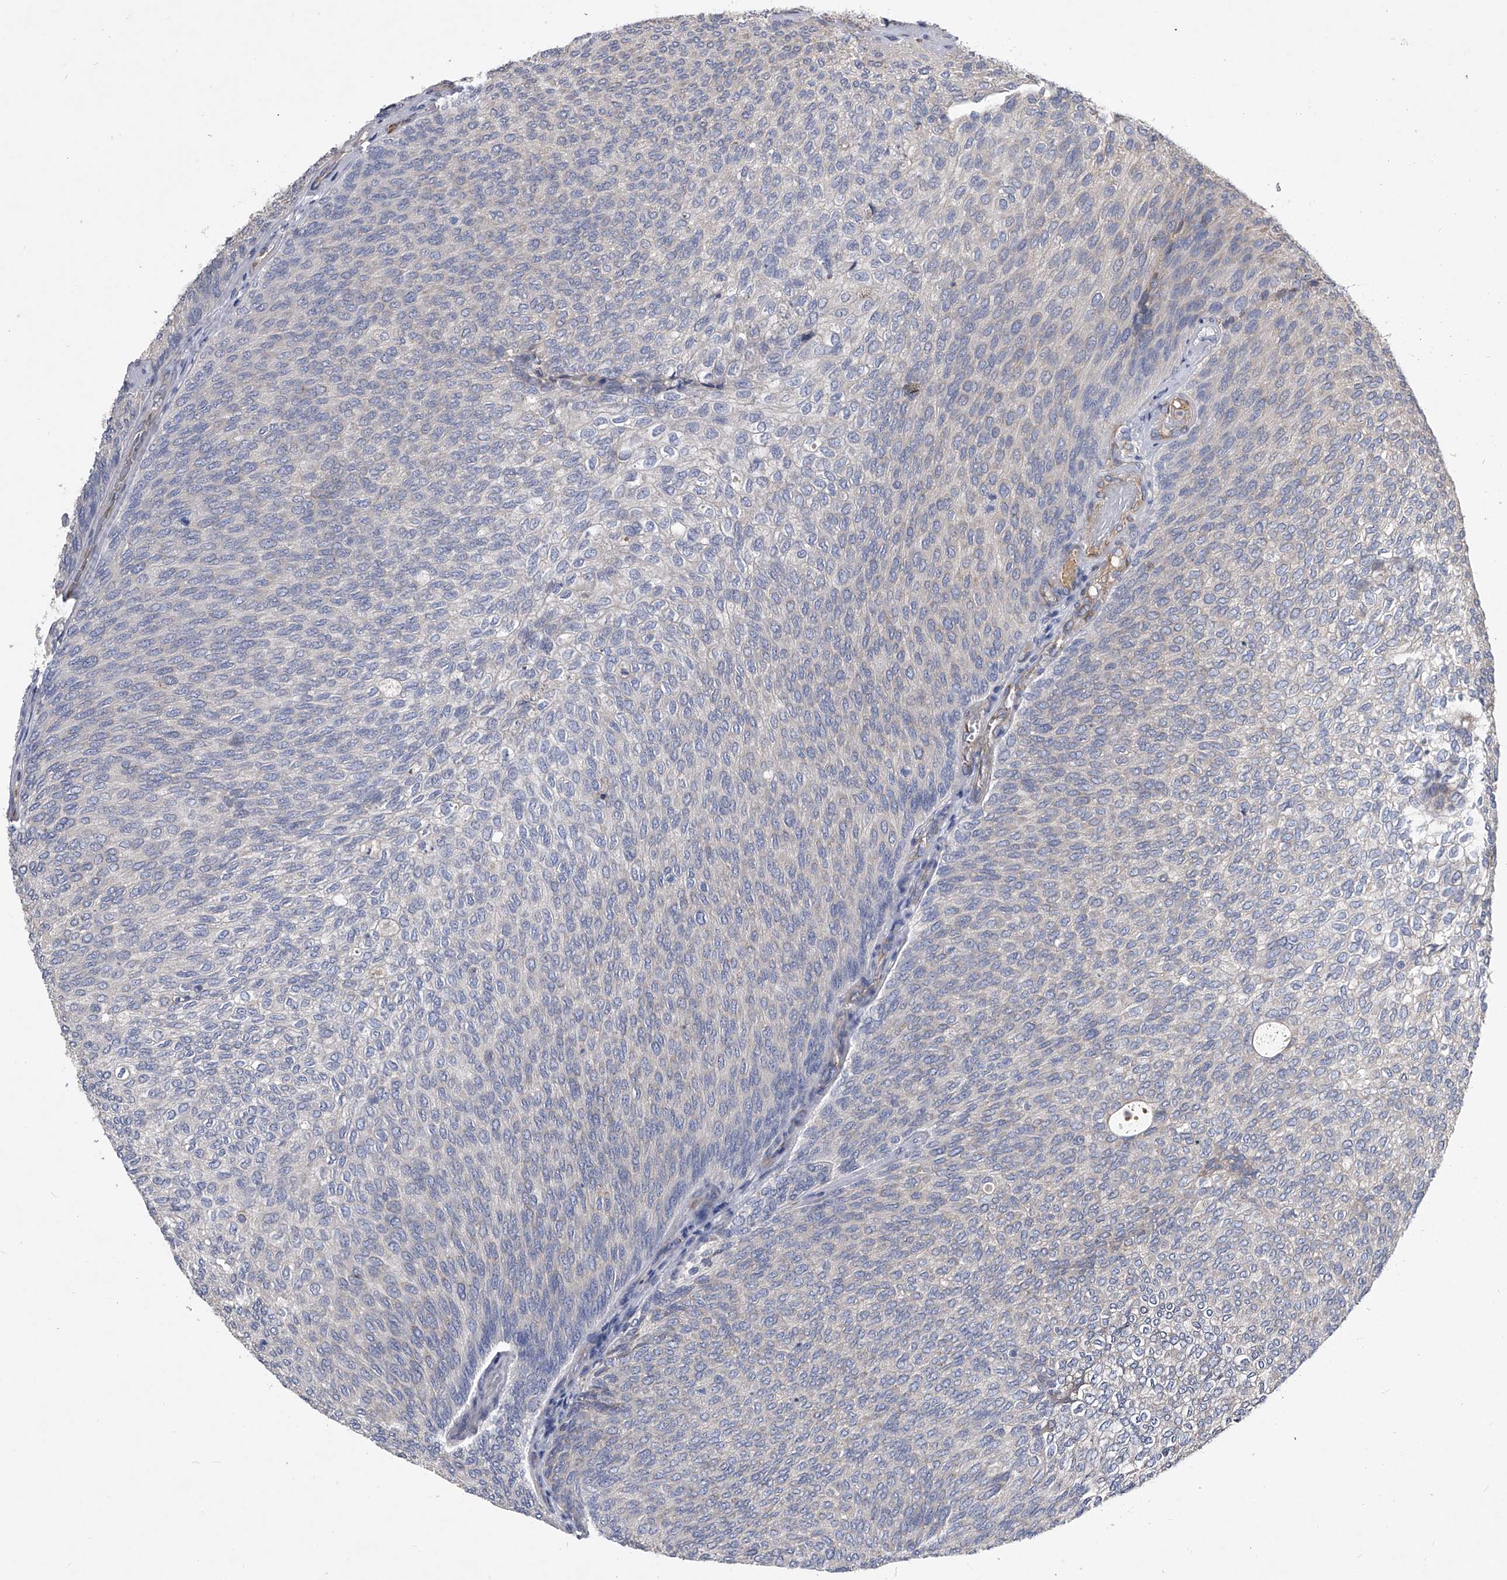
{"staining": {"intensity": "negative", "quantity": "none", "location": "none"}, "tissue": "urothelial cancer", "cell_type": "Tumor cells", "image_type": "cancer", "snomed": [{"axis": "morphology", "description": "Urothelial carcinoma, Low grade"}, {"axis": "topography", "description": "Urinary bladder"}], "caption": "This is a image of immunohistochemistry (IHC) staining of urothelial cancer, which shows no expression in tumor cells.", "gene": "CCR4", "patient": {"sex": "female", "age": 79}}